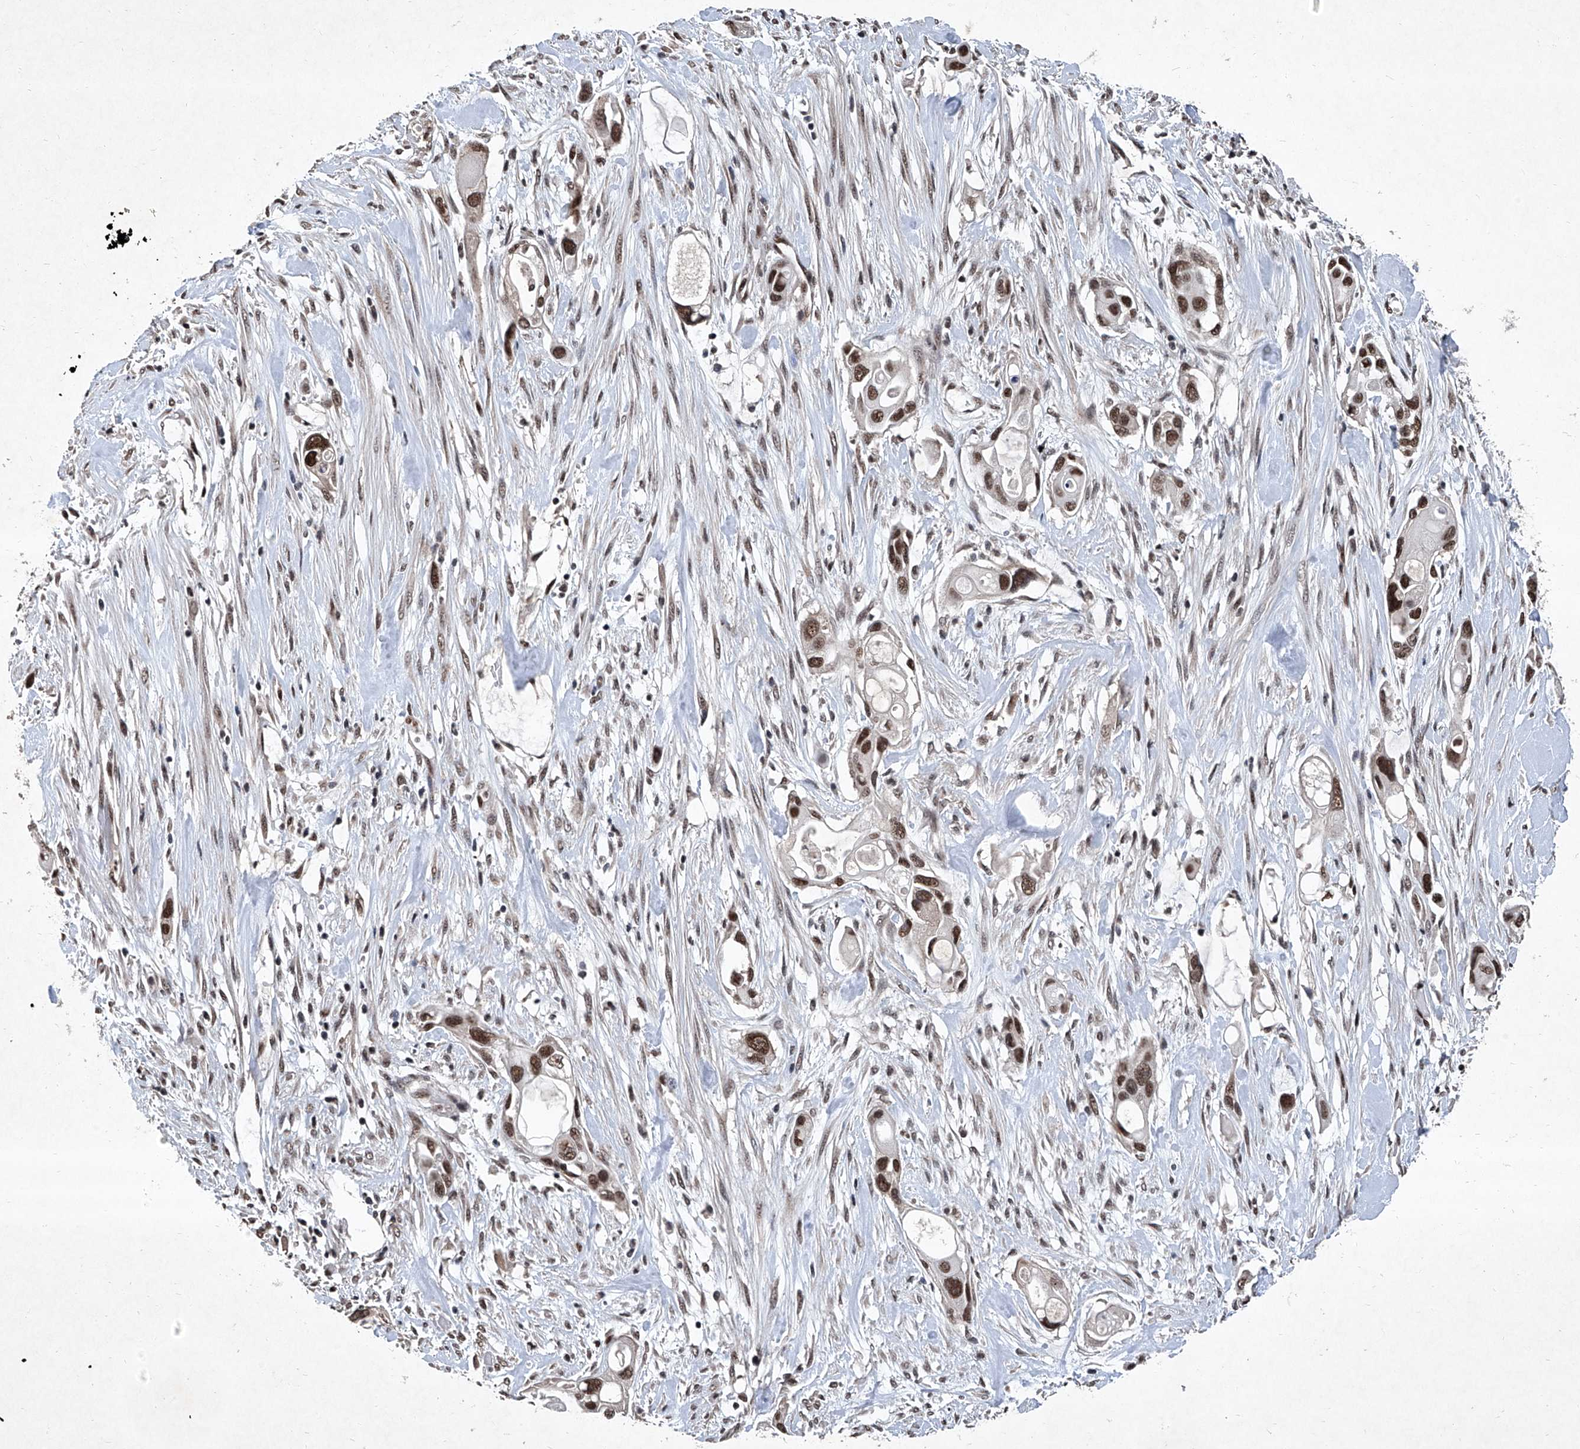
{"staining": {"intensity": "moderate", "quantity": ">75%", "location": "nuclear"}, "tissue": "pancreatic cancer", "cell_type": "Tumor cells", "image_type": "cancer", "snomed": [{"axis": "morphology", "description": "Adenocarcinoma, NOS"}, {"axis": "topography", "description": "Pancreas"}], "caption": "IHC histopathology image of neoplastic tissue: human pancreatic cancer stained using immunohistochemistry displays medium levels of moderate protein expression localized specifically in the nuclear of tumor cells, appearing as a nuclear brown color.", "gene": "DDX39B", "patient": {"sex": "female", "age": 60}}